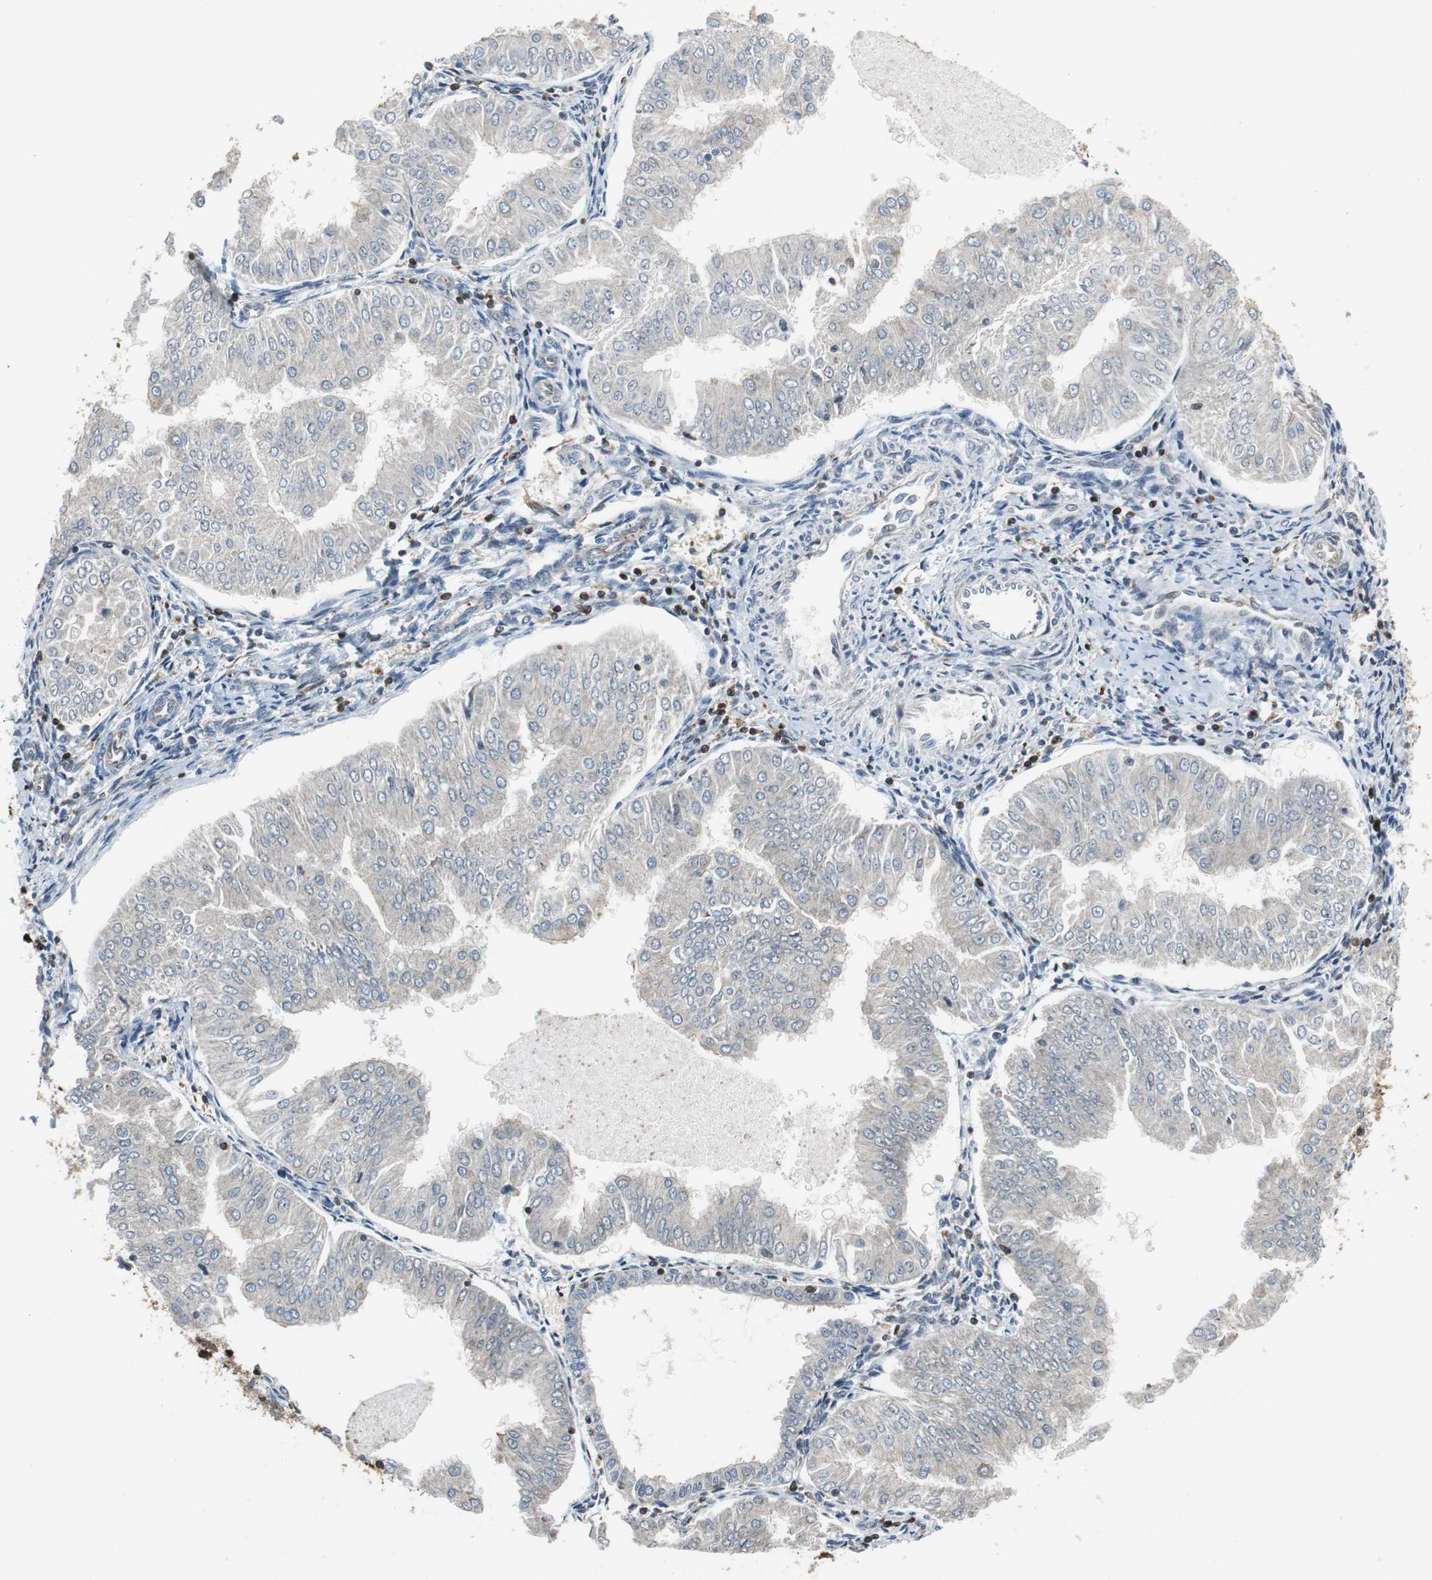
{"staining": {"intensity": "negative", "quantity": "none", "location": "none"}, "tissue": "endometrial cancer", "cell_type": "Tumor cells", "image_type": "cancer", "snomed": [{"axis": "morphology", "description": "Adenocarcinoma, NOS"}, {"axis": "topography", "description": "Endometrium"}], "caption": "The immunohistochemistry photomicrograph has no significant positivity in tumor cells of adenocarcinoma (endometrial) tissue.", "gene": "TUBA4A", "patient": {"sex": "female", "age": 53}}